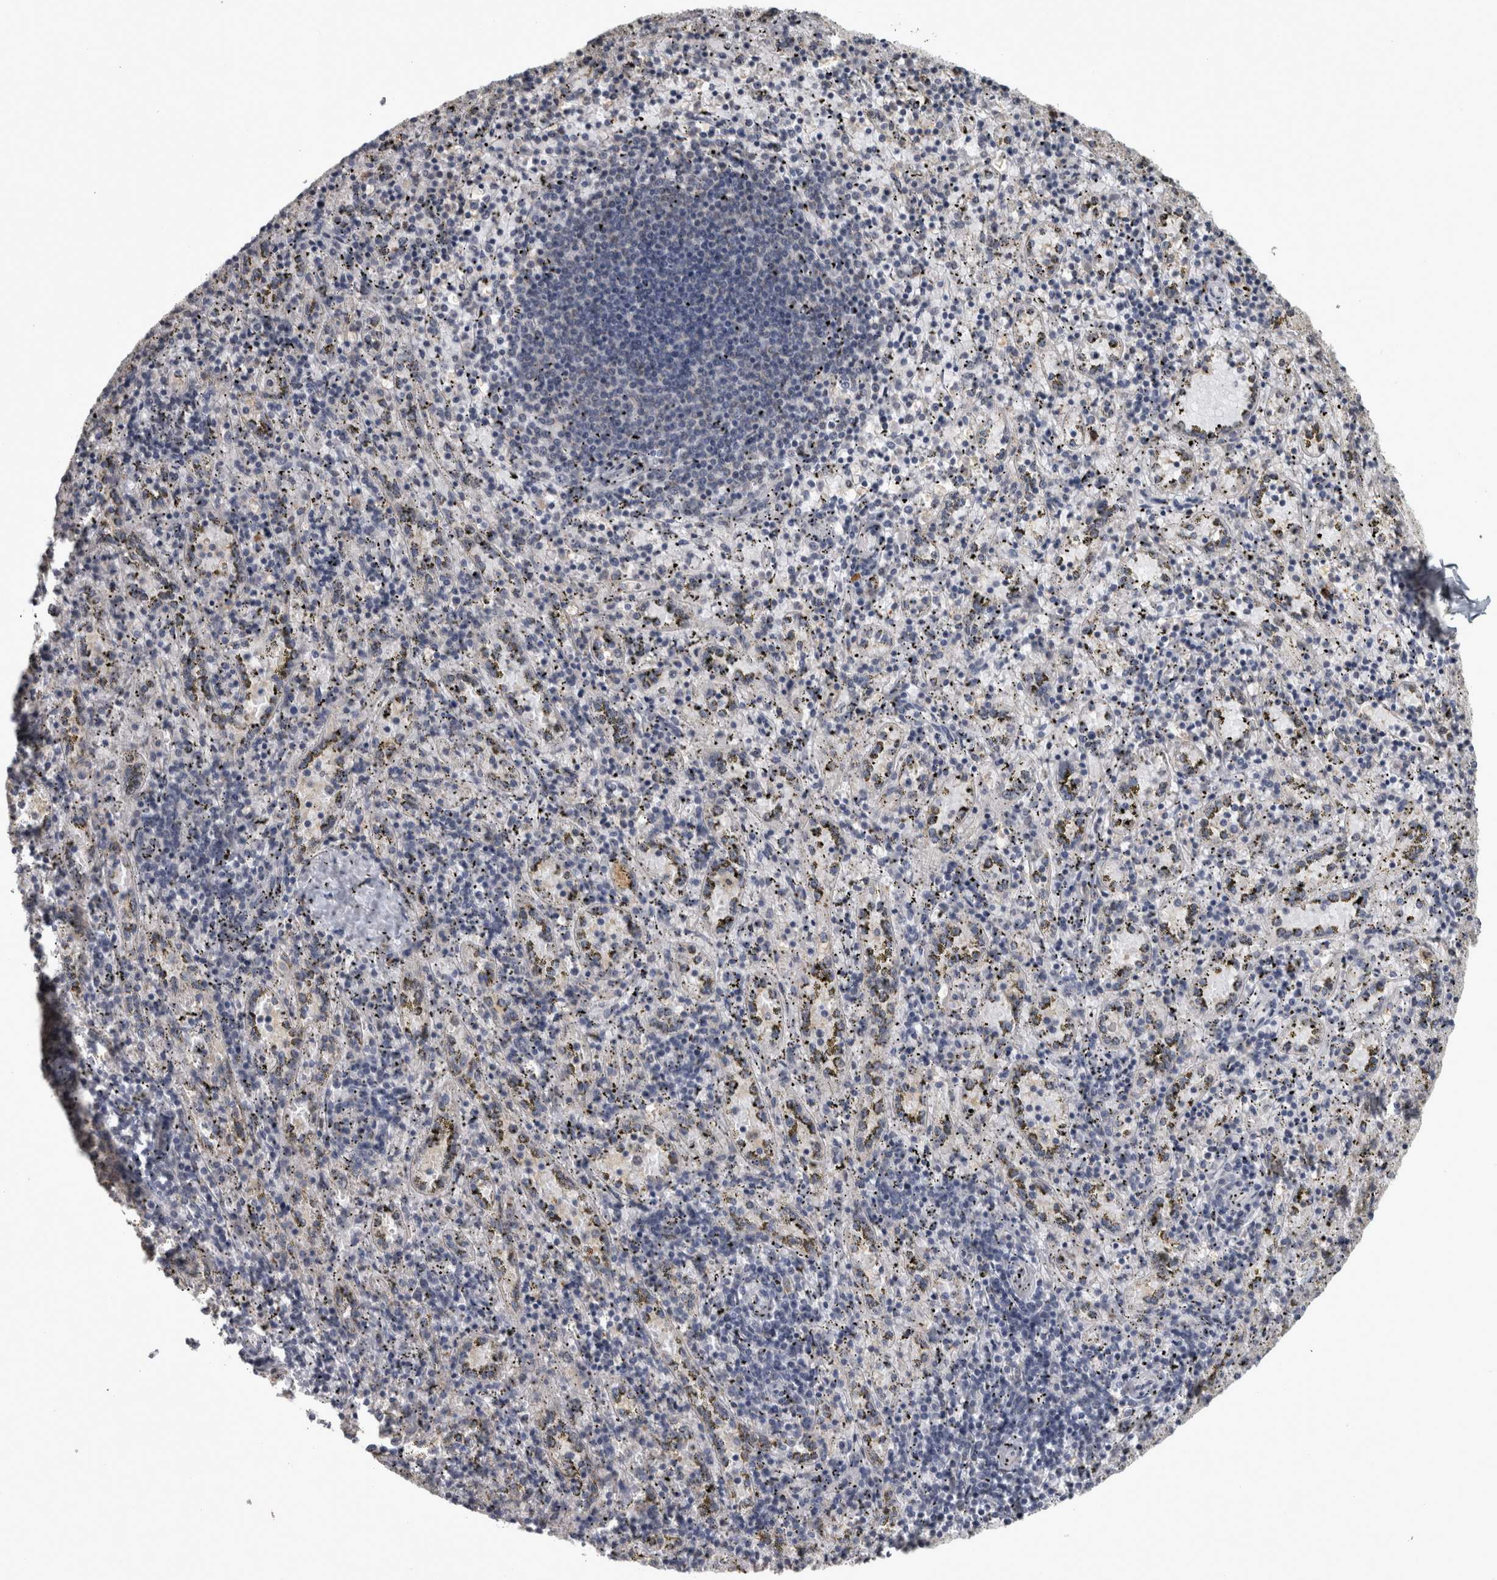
{"staining": {"intensity": "negative", "quantity": "none", "location": "none"}, "tissue": "spleen", "cell_type": "Cells in red pulp", "image_type": "normal", "snomed": [{"axis": "morphology", "description": "Normal tissue, NOS"}, {"axis": "topography", "description": "Spleen"}], "caption": "Histopathology image shows no protein expression in cells in red pulp of unremarkable spleen. (DAB (3,3'-diaminobenzidine) IHC with hematoxylin counter stain).", "gene": "DBT", "patient": {"sex": "male", "age": 11}}